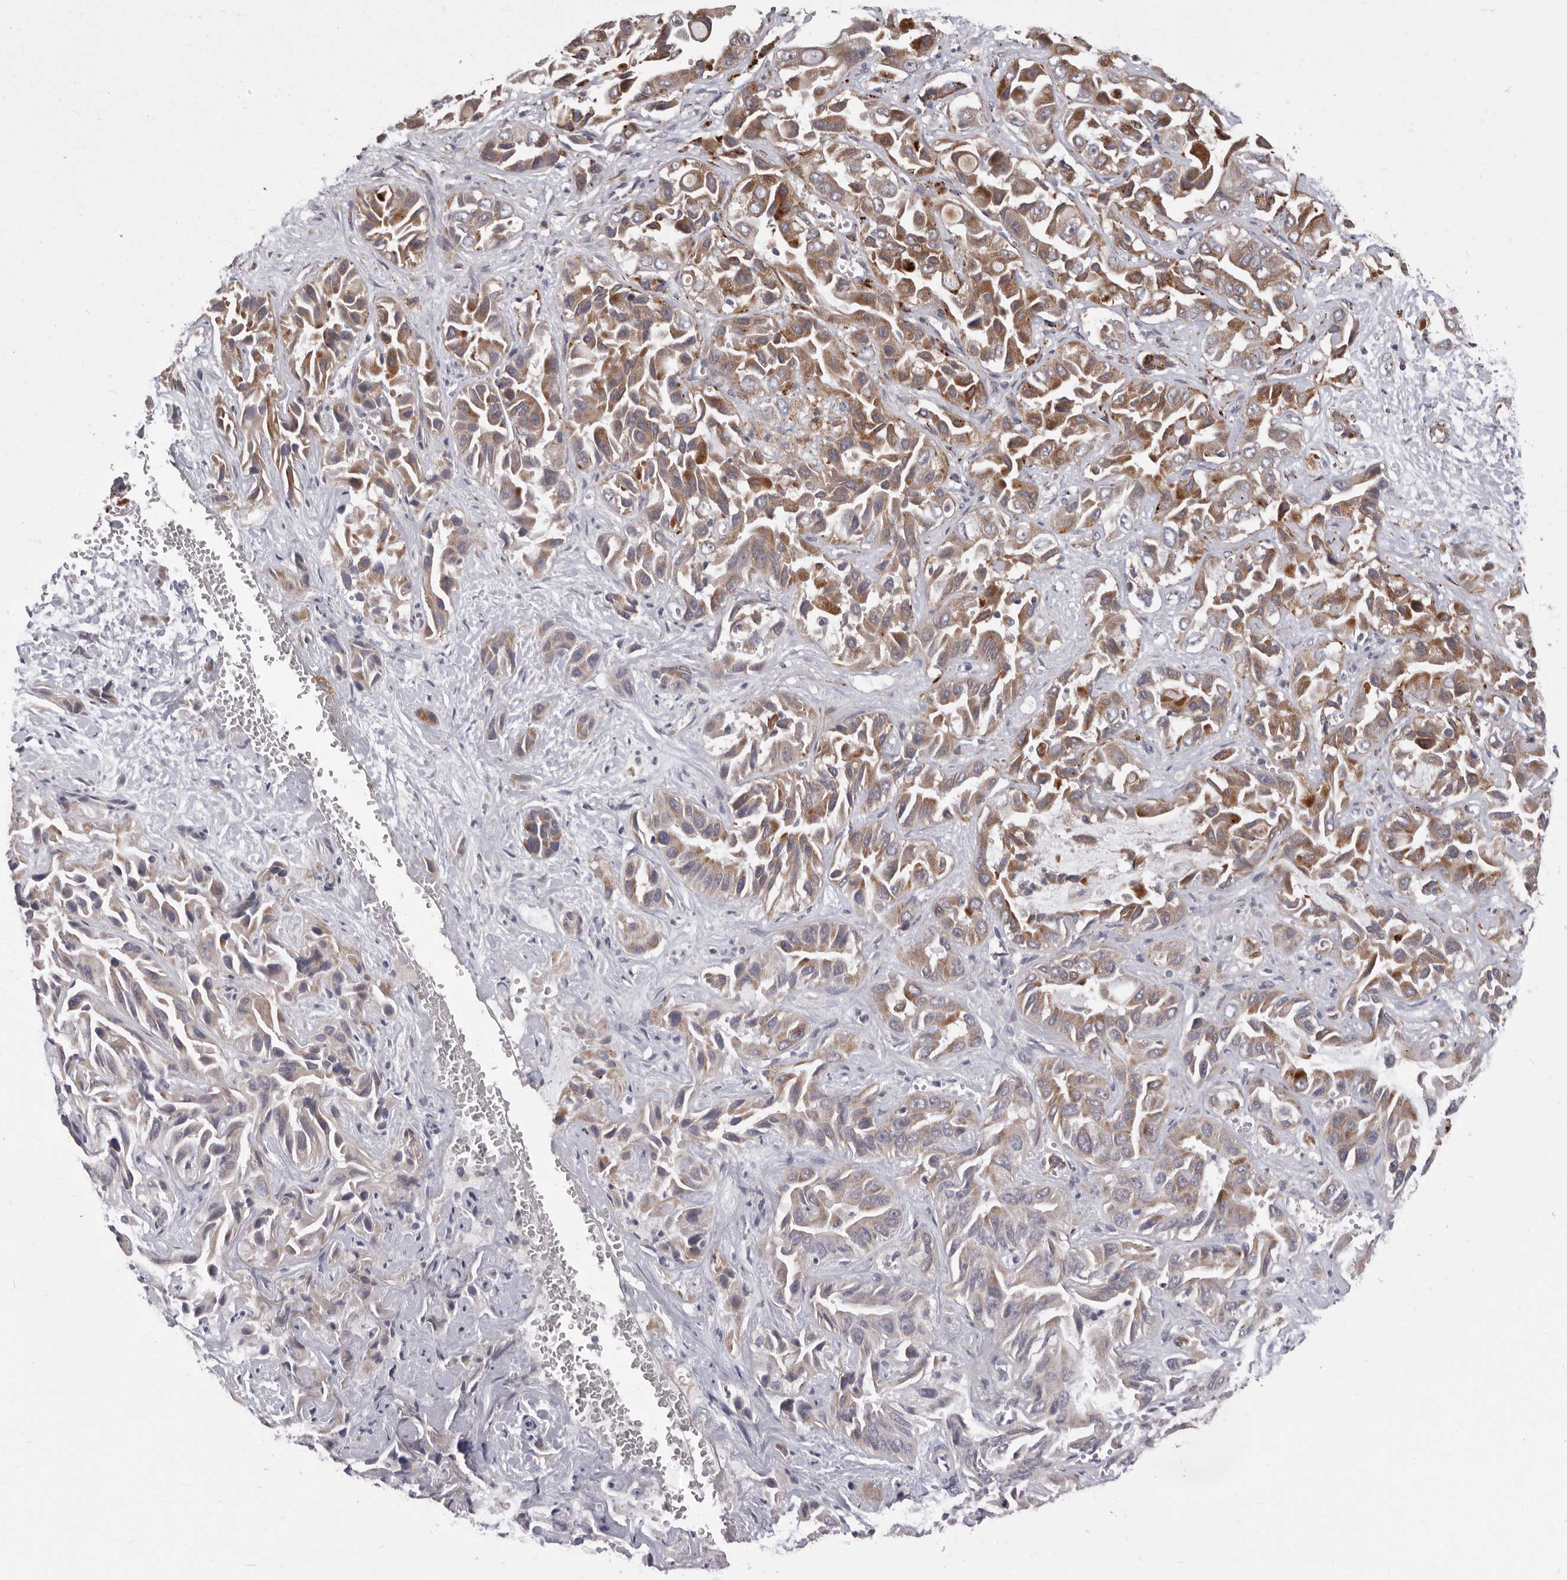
{"staining": {"intensity": "moderate", "quantity": "25%-75%", "location": "cytoplasmic/membranous"}, "tissue": "liver cancer", "cell_type": "Tumor cells", "image_type": "cancer", "snomed": [{"axis": "morphology", "description": "Cholangiocarcinoma"}, {"axis": "topography", "description": "Liver"}], "caption": "An immunohistochemistry histopathology image of tumor tissue is shown. Protein staining in brown labels moderate cytoplasmic/membranous positivity in liver cancer (cholangiocarcinoma) within tumor cells. (DAB = brown stain, brightfield microscopy at high magnification).", "gene": "TOR3A", "patient": {"sex": "female", "age": 52}}